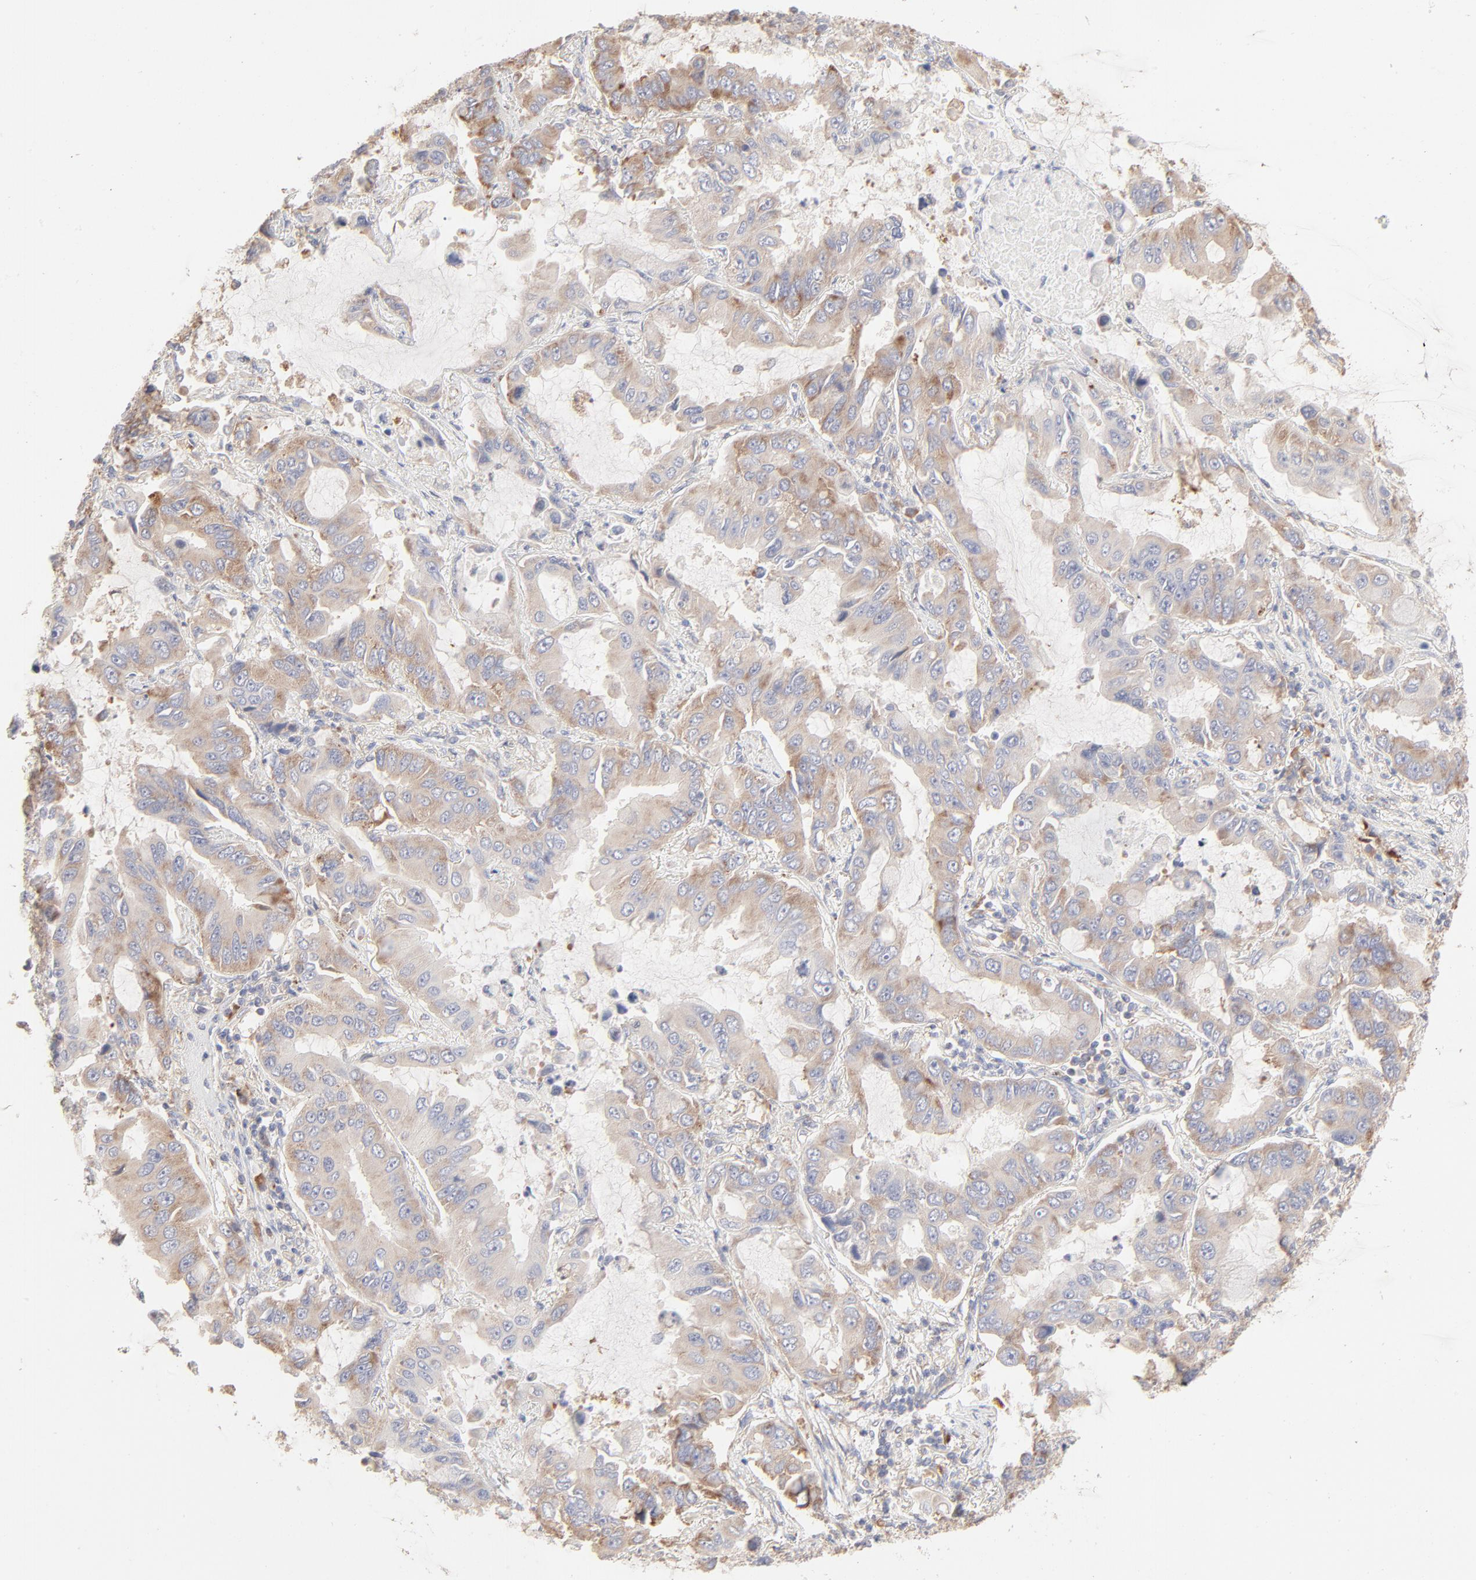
{"staining": {"intensity": "weak", "quantity": ">75%", "location": "cytoplasmic/membranous"}, "tissue": "lung cancer", "cell_type": "Tumor cells", "image_type": "cancer", "snomed": [{"axis": "morphology", "description": "Adenocarcinoma, NOS"}, {"axis": "topography", "description": "Lung"}], "caption": "Immunohistochemistry of lung adenocarcinoma demonstrates low levels of weak cytoplasmic/membranous expression in about >75% of tumor cells.", "gene": "RPS21", "patient": {"sex": "male", "age": 64}}